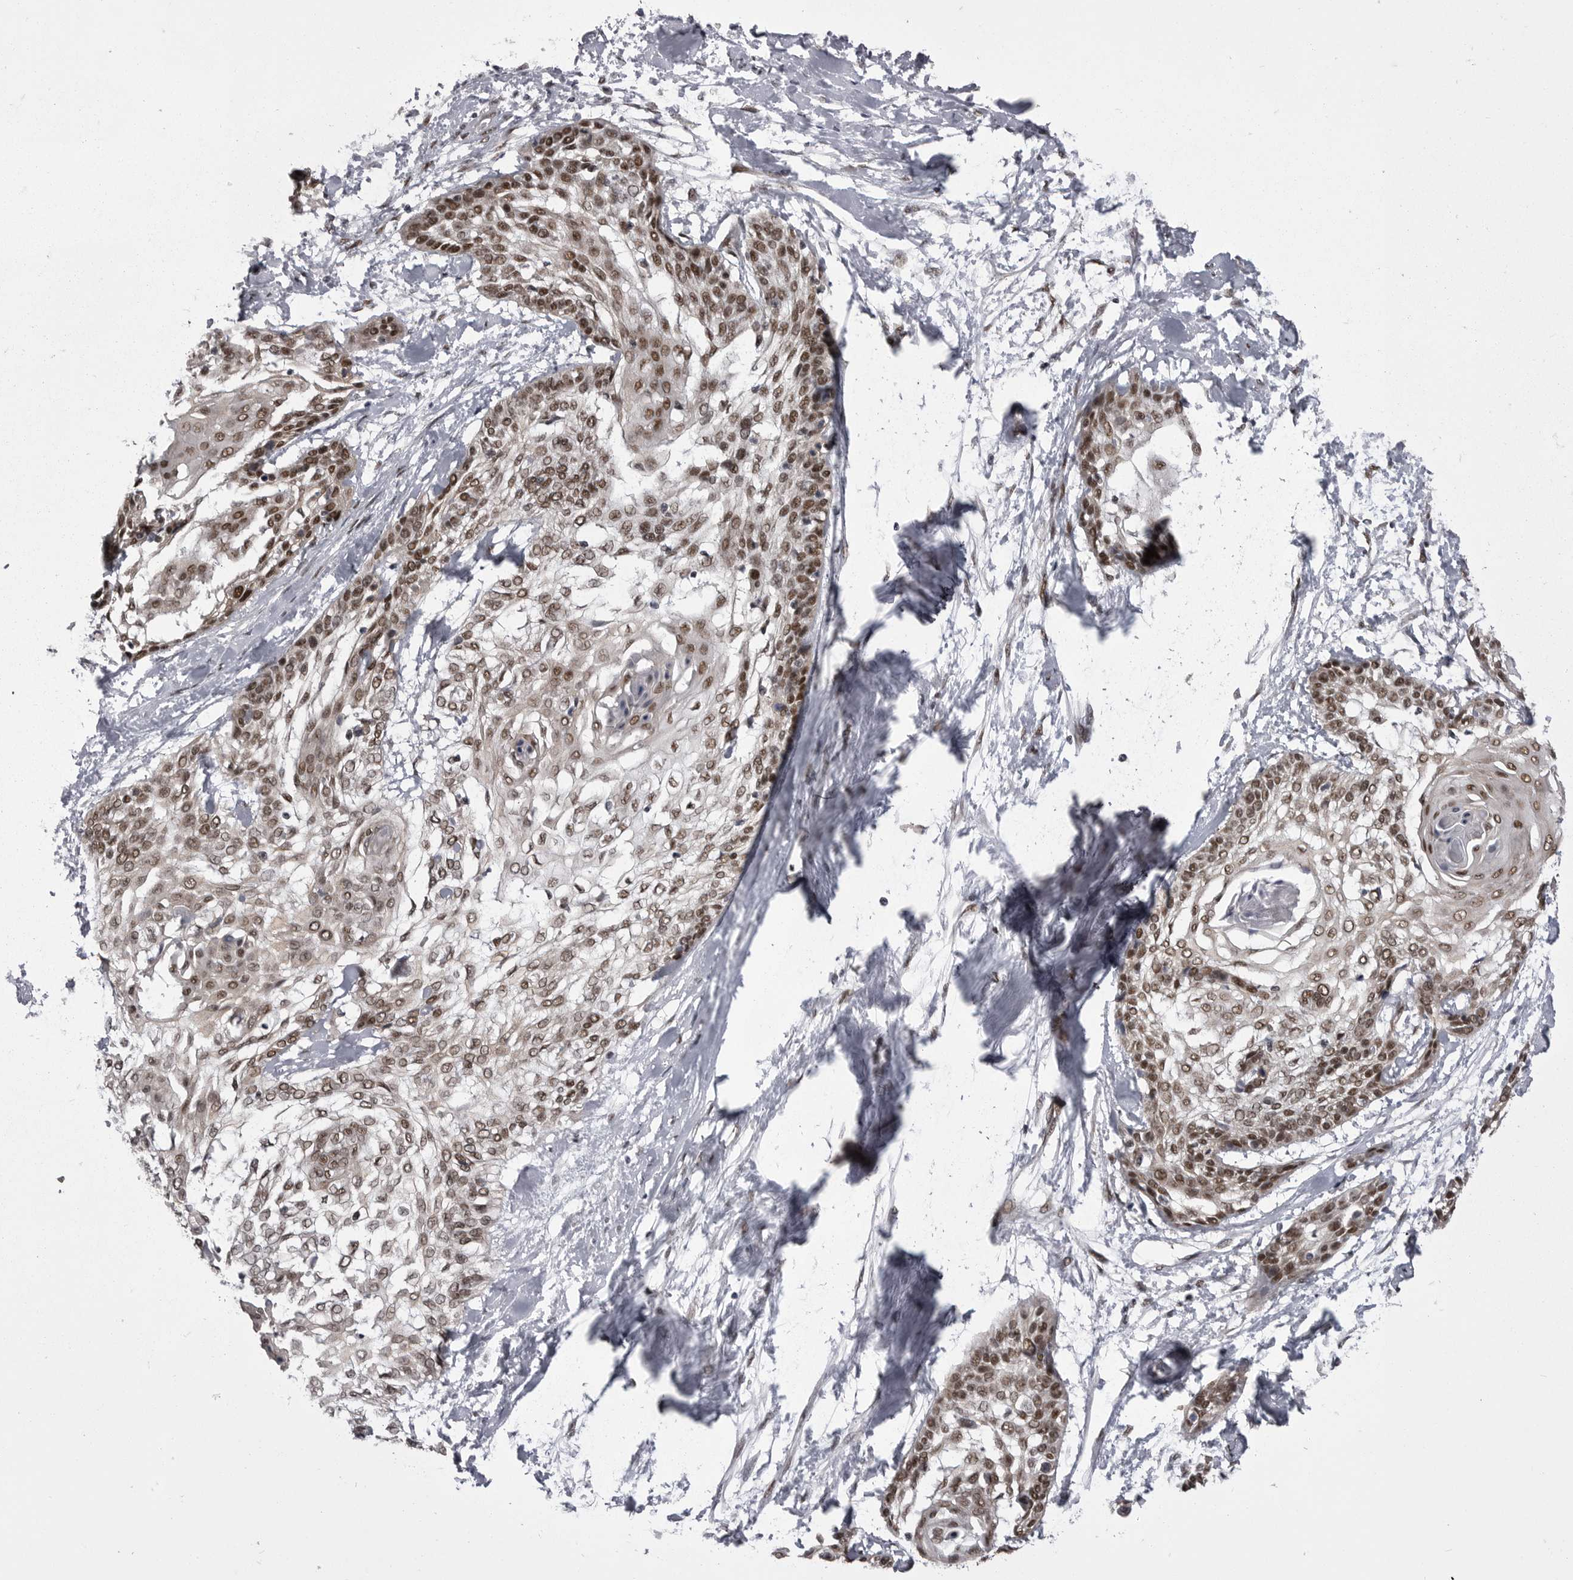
{"staining": {"intensity": "moderate", "quantity": ">75%", "location": "nuclear"}, "tissue": "cervical cancer", "cell_type": "Tumor cells", "image_type": "cancer", "snomed": [{"axis": "morphology", "description": "Squamous cell carcinoma, NOS"}, {"axis": "topography", "description": "Cervix"}], "caption": "This histopathology image displays IHC staining of squamous cell carcinoma (cervical), with medium moderate nuclear expression in about >75% of tumor cells.", "gene": "MEPCE", "patient": {"sex": "female", "age": 57}}